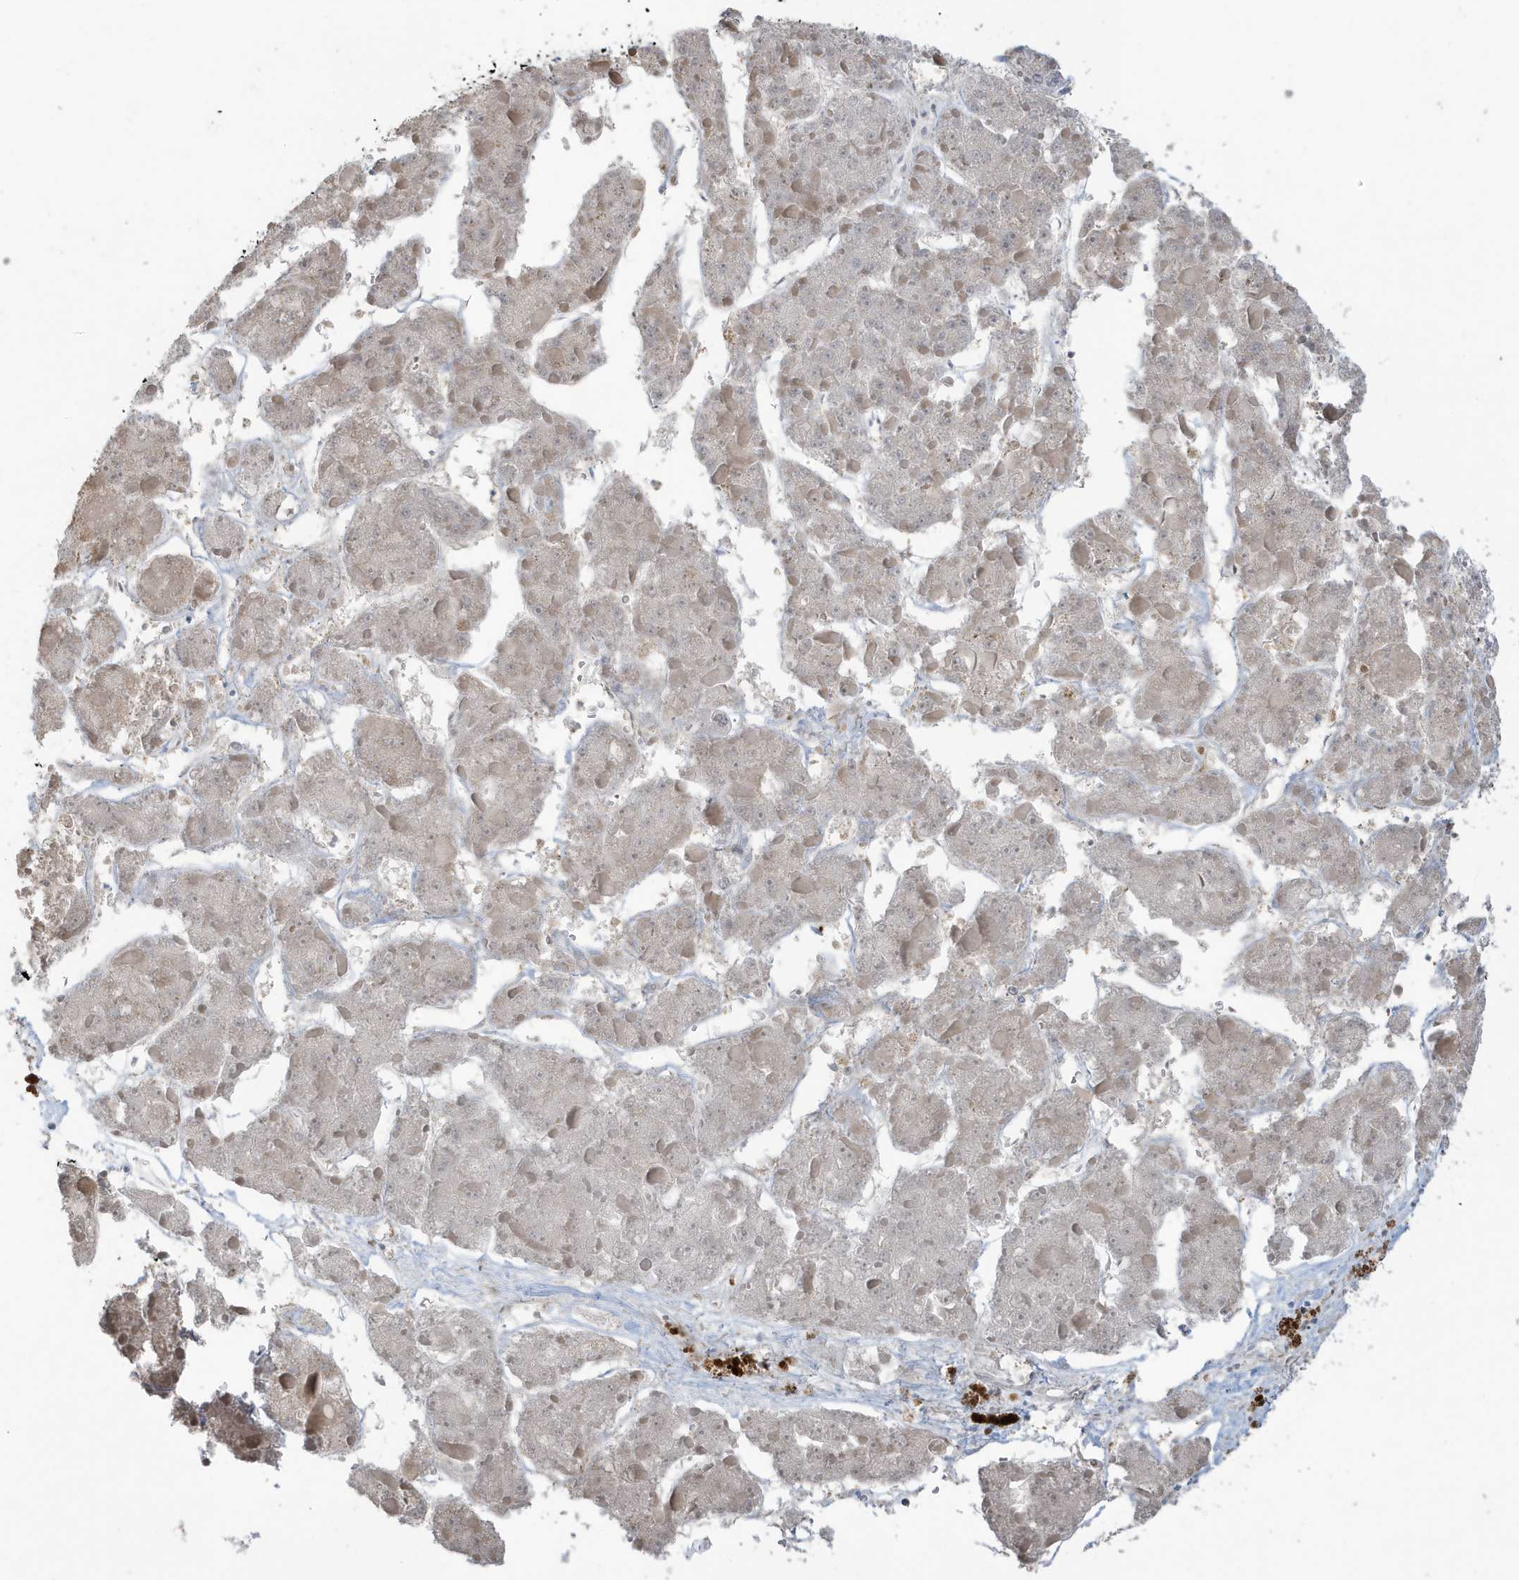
{"staining": {"intensity": "weak", "quantity": "<25%", "location": "cytoplasmic/membranous"}, "tissue": "liver cancer", "cell_type": "Tumor cells", "image_type": "cancer", "snomed": [{"axis": "morphology", "description": "Carcinoma, Hepatocellular, NOS"}, {"axis": "topography", "description": "Liver"}], "caption": "The photomicrograph demonstrates no significant positivity in tumor cells of liver cancer (hepatocellular carcinoma).", "gene": "PRRT3", "patient": {"sex": "female", "age": 73}}